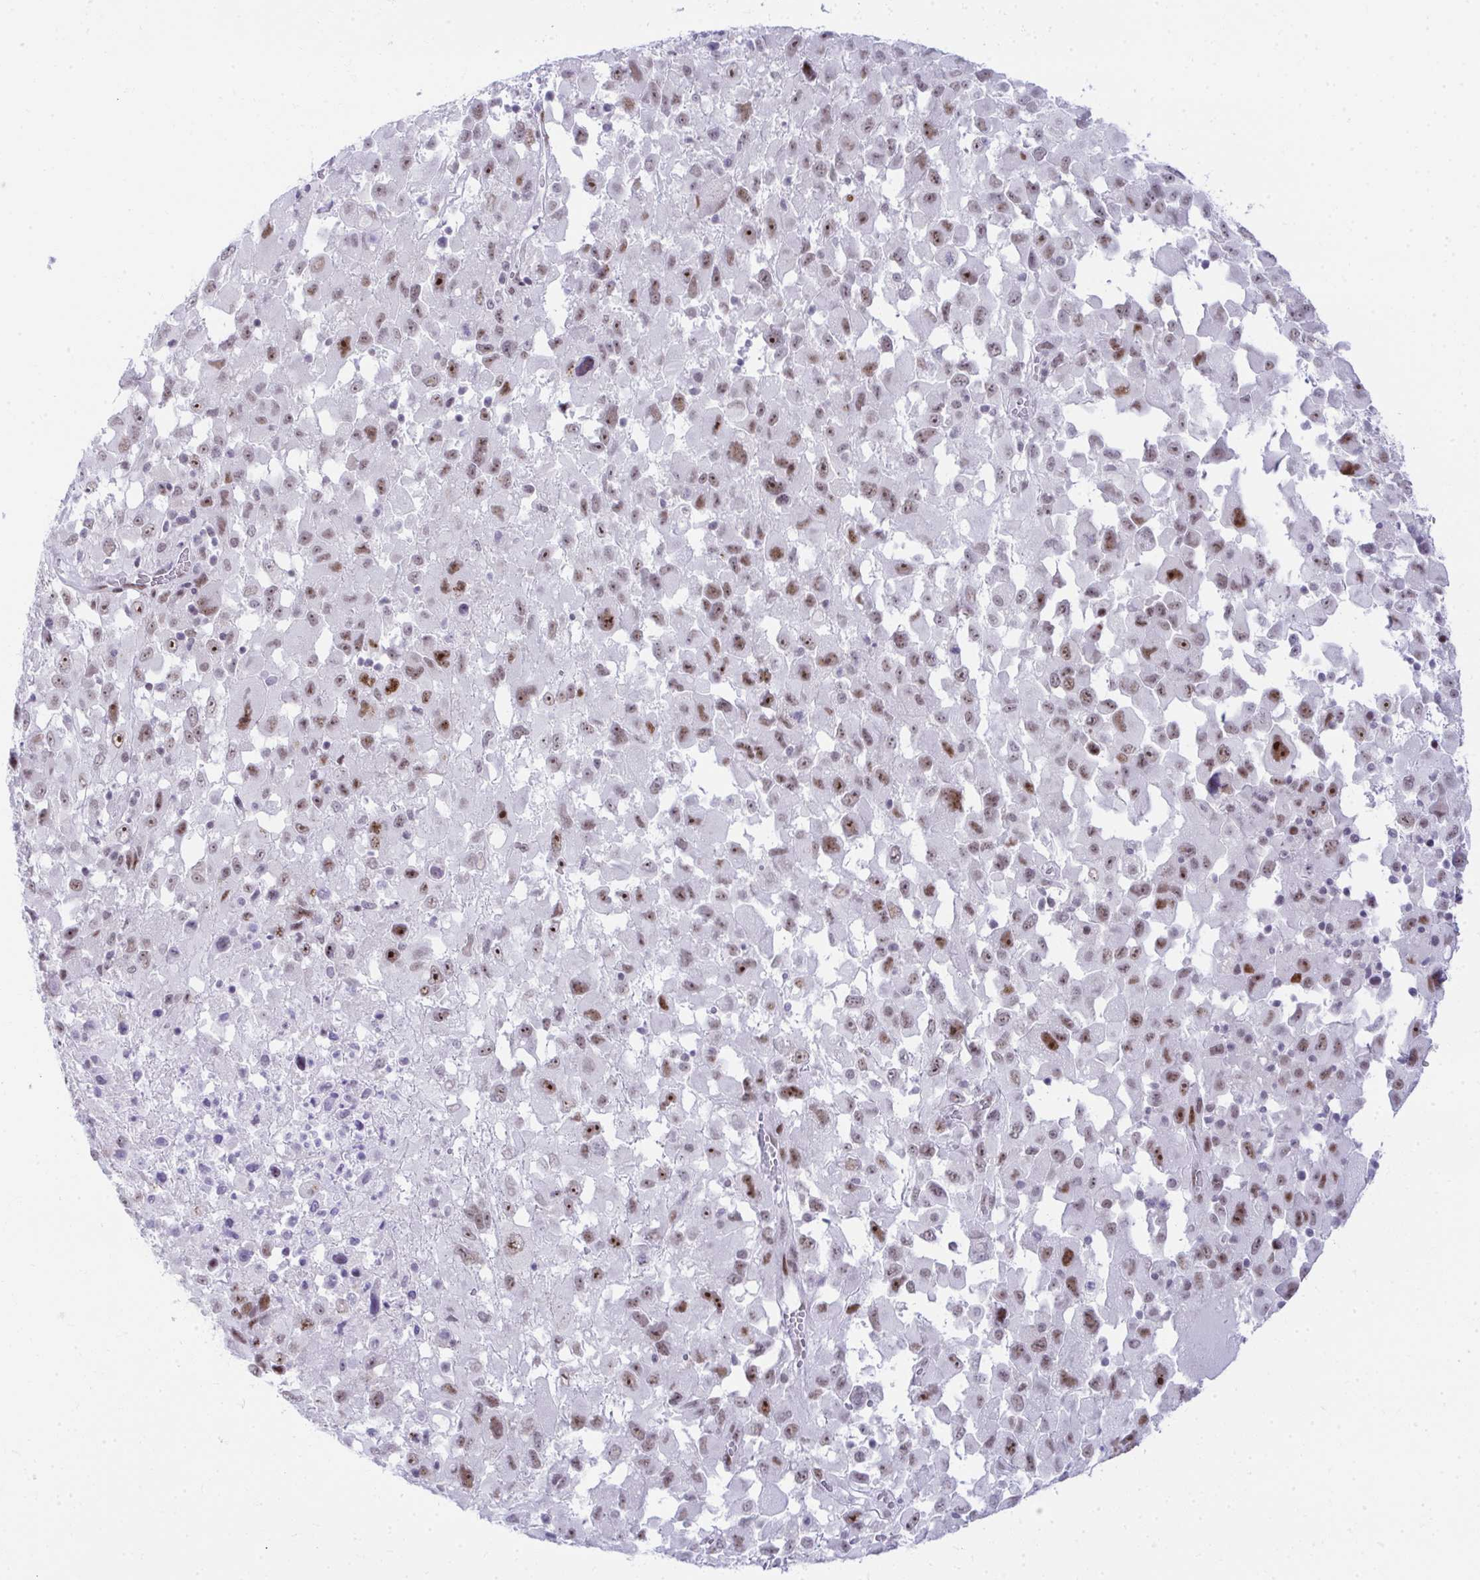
{"staining": {"intensity": "moderate", "quantity": ">75%", "location": "nuclear"}, "tissue": "melanoma", "cell_type": "Tumor cells", "image_type": "cancer", "snomed": [{"axis": "morphology", "description": "Malignant melanoma, Metastatic site"}, {"axis": "topography", "description": "Soft tissue"}], "caption": "Malignant melanoma (metastatic site) tissue demonstrates moderate nuclear staining in approximately >75% of tumor cells, visualized by immunohistochemistry. The protein is shown in brown color, while the nuclei are stained blue.", "gene": "GLDN", "patient": {"sex": "male", "age": 50}}